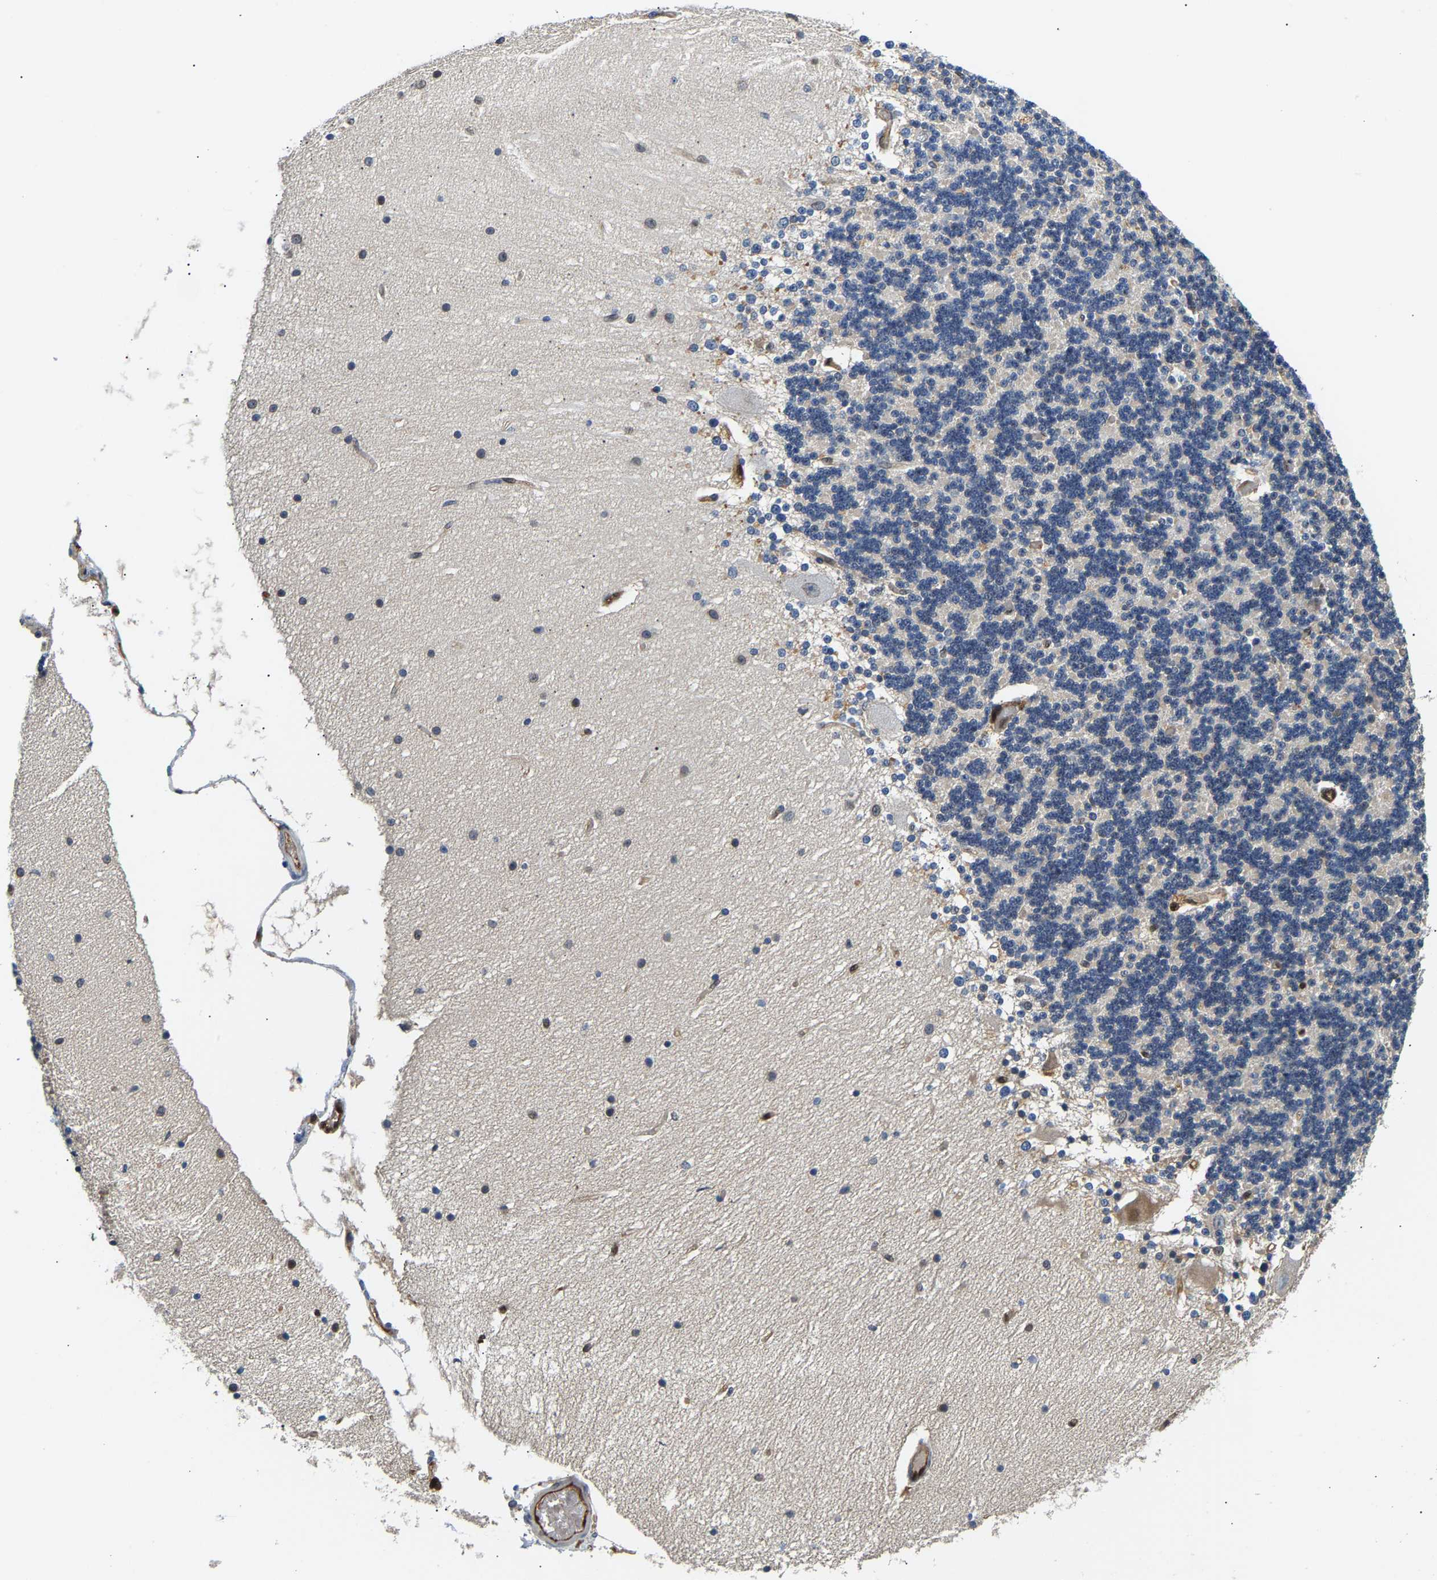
{"staining": {"intensity": "negative", "quantity": "none", "location": "none"}, "tissue": "cerebellum", "cell_type": "Cells in granular layer", "image_type": "normal", "snomed": [{"axis": "morphology", "description": "Normal tissue, NOS"}, {"axis": "topography", "description": "Cerebellum"}], "caption": "High magnification brightfield microscopy of benign cerebellum stained with DAB (brown) and counterstained with hematoxylin (blue): cells in granular layer show no significant expression.", "gene": "GIMAP7", "patient": {"sex": "female", "age": 54}}